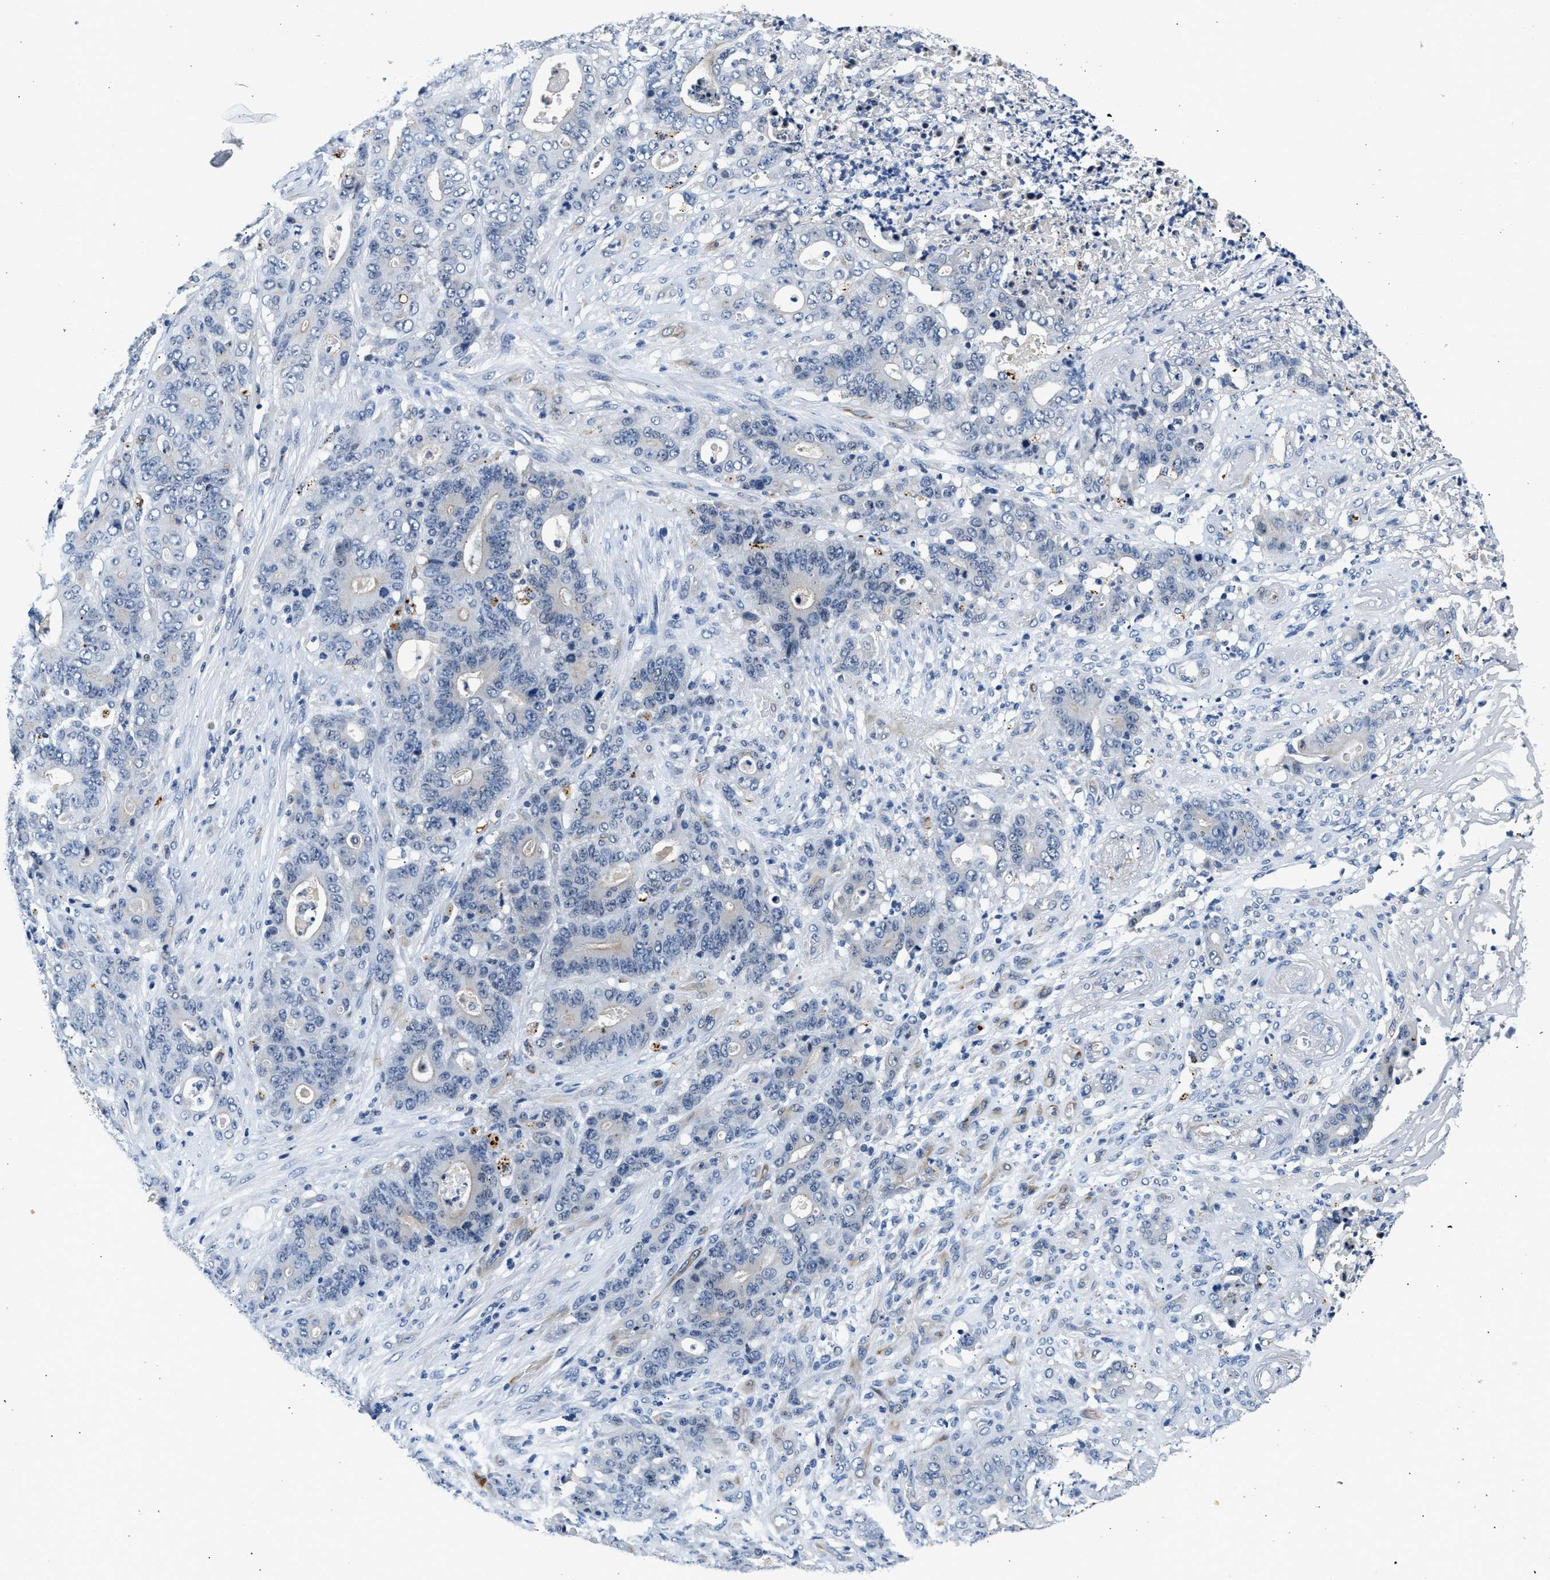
{"staining": {"intensity": "negative", "quantity": "none", "location": "none"}, "tissue": "stomach cancer", "cell_type": "Tumor cells", "image_type": "cancer", "snomed": [{"axis": "morphology", "description": "Adenocarcinoma, NOS"}, {"axis": "topography", "description": "Stomach"}], "caption": "Image shows no protein expression in tumor cells of stomach adenocarcinoma tissue.", "gene": "MED22", "patient": {"sex": "female", "age": 73}}